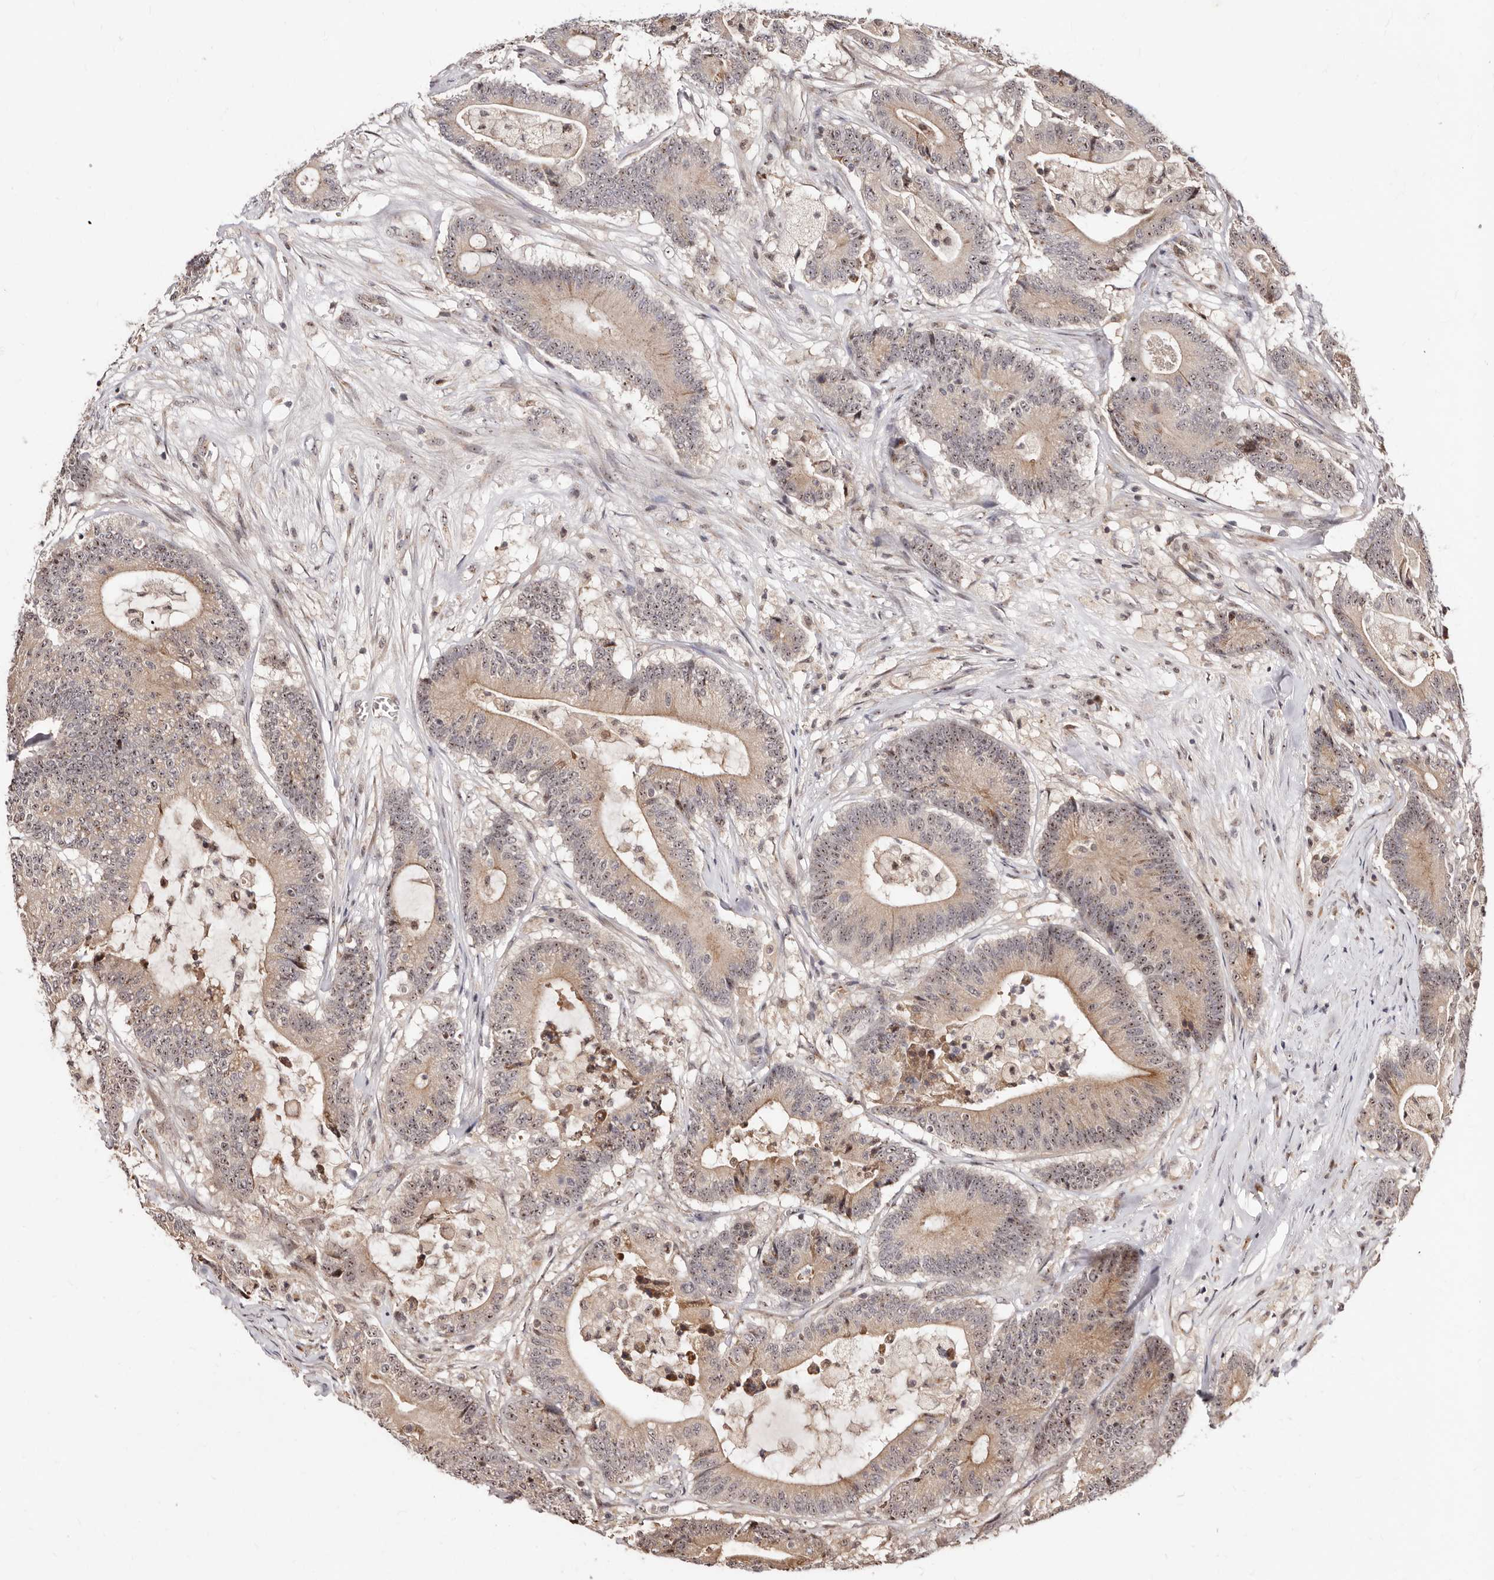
{"staining": {"intensity": "moderate", "quantity": ">75%", "location": "cytoplasmic/membranous,nuclear"}, "tissue": "colorectal cancer", "cell_type": "Tumor cells", "image_type": "cancer", "snomed": [{"axis": "morphology", "description": "Adenocarcinoma, NOS"}, {"axis": "topography", "description": "Colon"}], "caption": "Immunohistochemistry (DAB) staining of colorectal cancer shows moderate cytoplasmic/membranous and nuclear protein staining in about >75% of tumor cells.", "gene": "APOL6", "patient": {"sex": "female", "age": 84}}